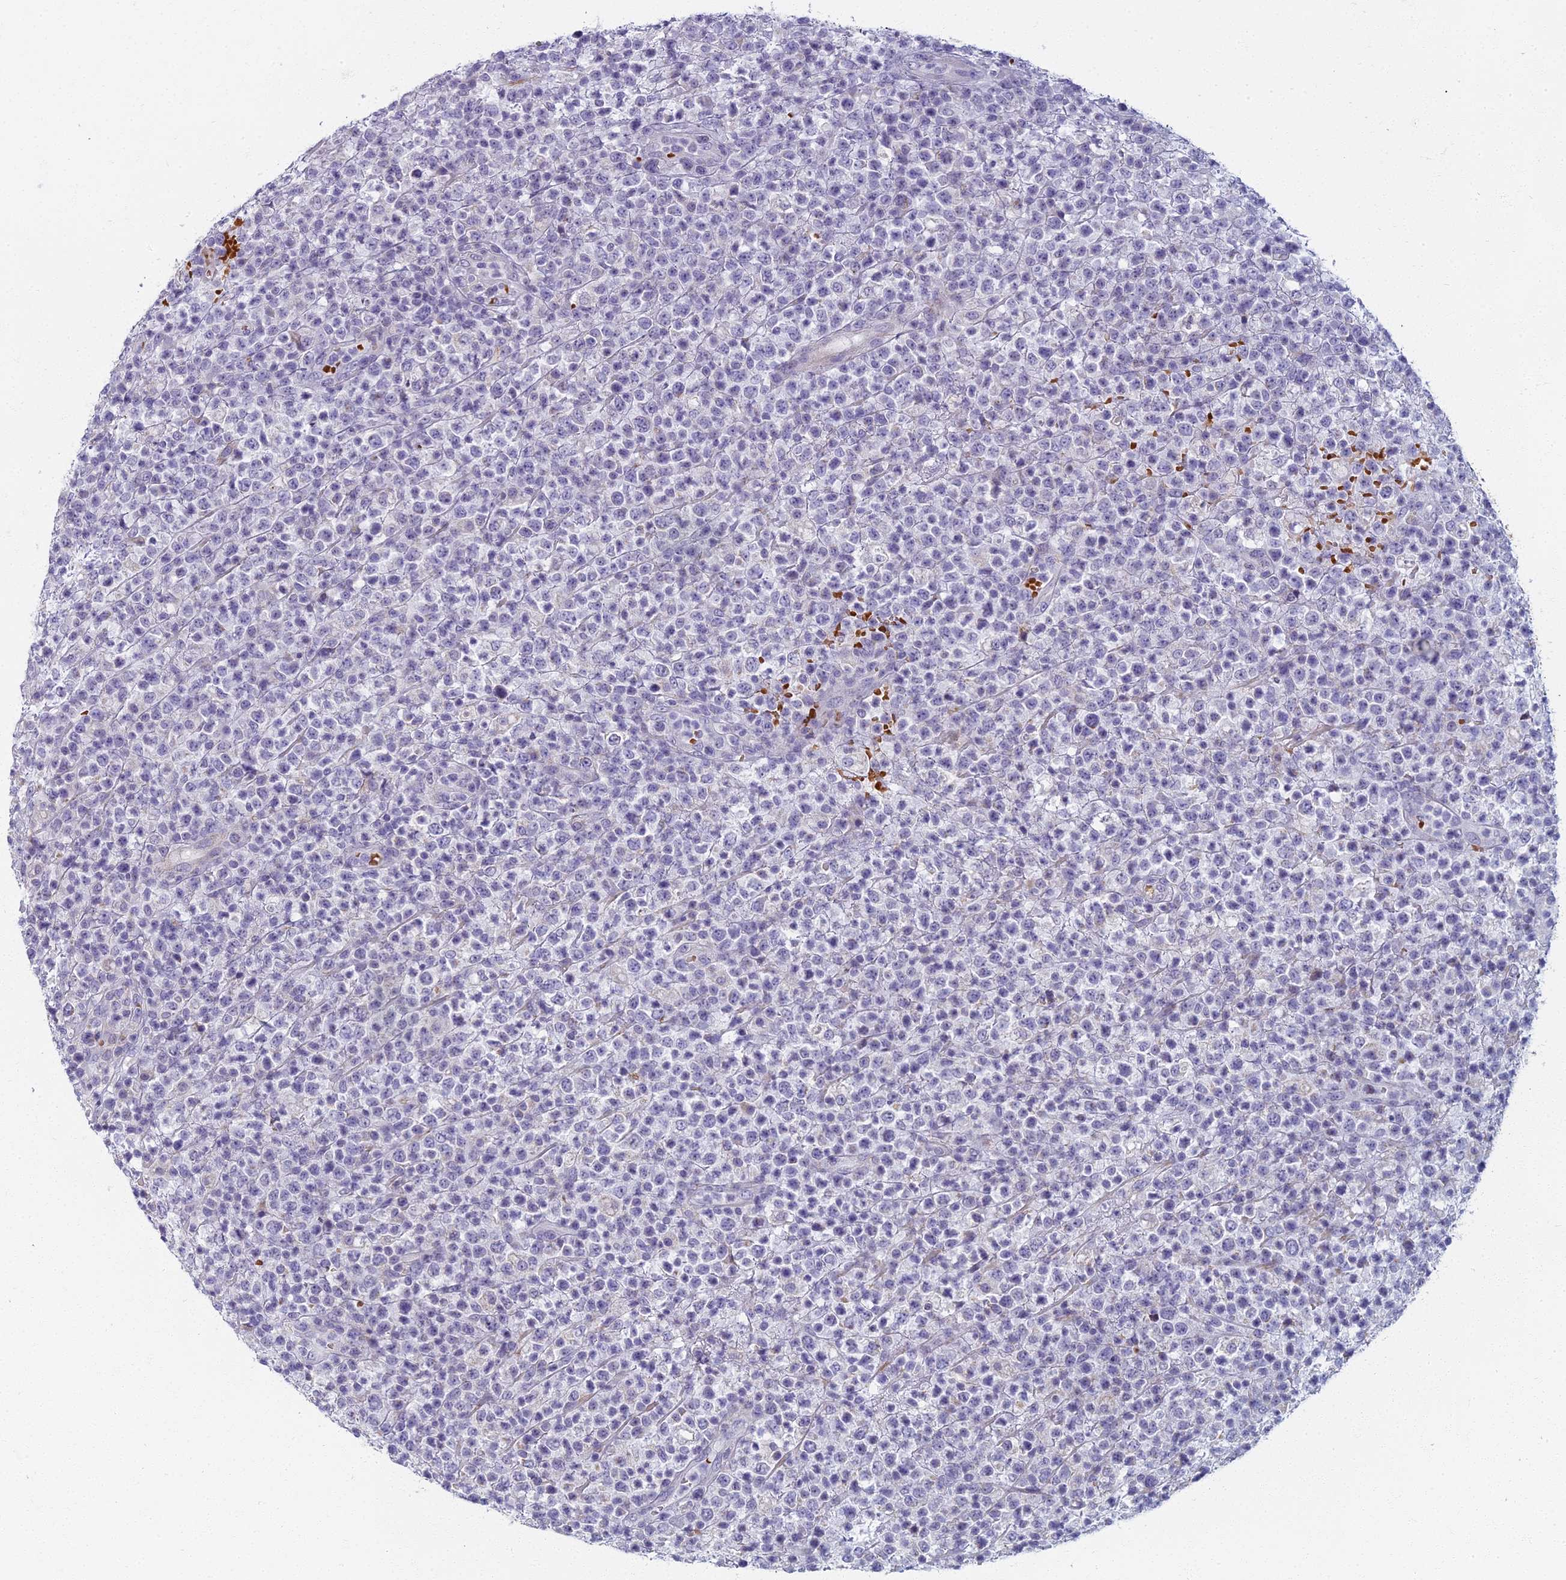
{"staining": {"intensity": "negative", "quantity": "none", "location": "none"}, "tissue": "lymphoma", "cell_type": "Tumor cells", "image_type": "cancer", "snomed": [{"axis": "morphology", "description": "Malignant lymphoma, non-Hodgkin's type, High grade"}, {"axis": "topography", "description": "Colon"}], "caption": "Tumor cells show no significant expression in lymphoma.", "gene": "ARL15", "patient": {"sex": "female", "age": 53}}